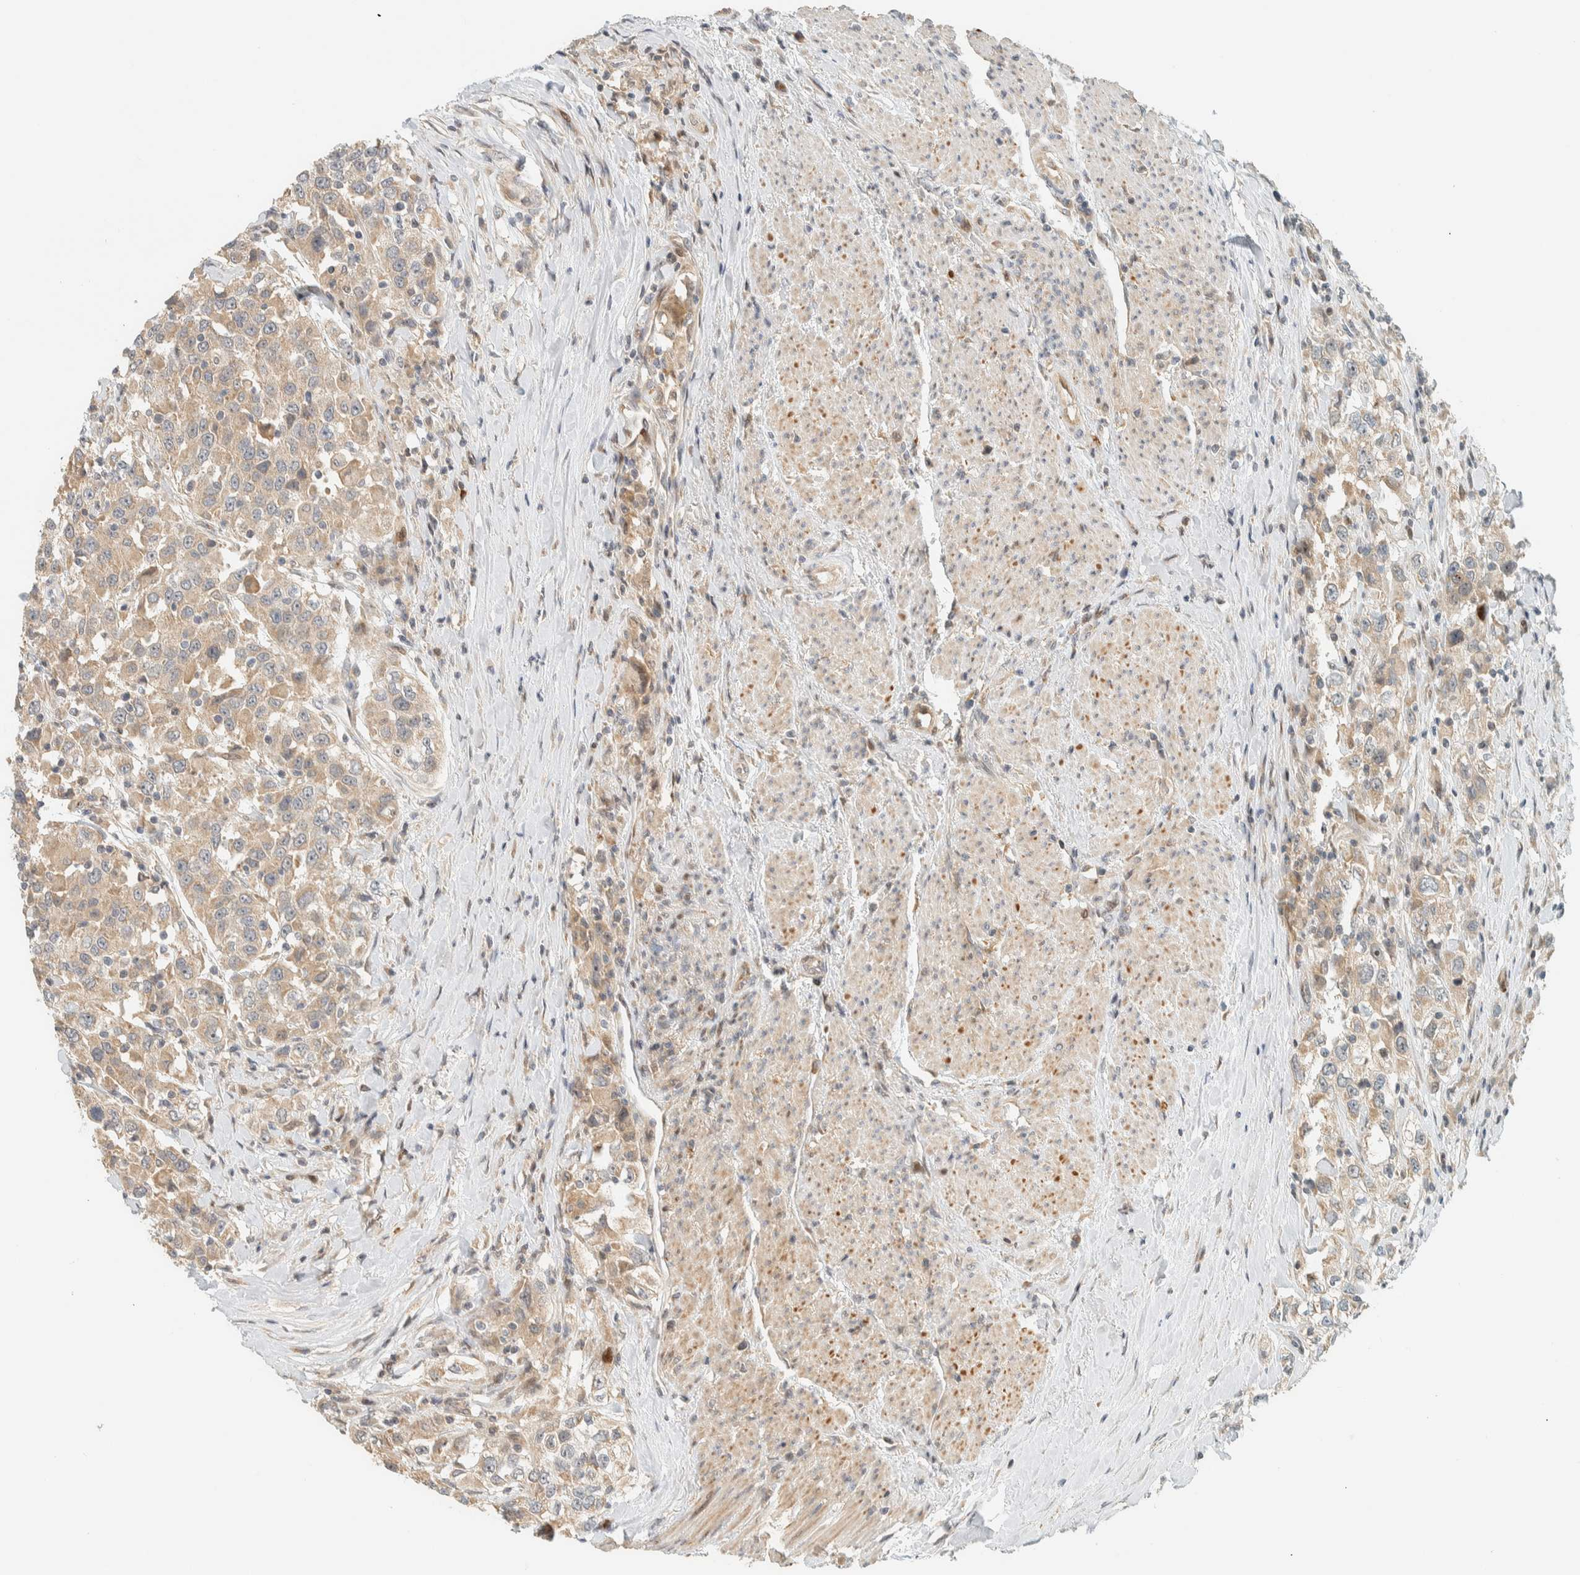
{"staining": {"intensity": "weak", "quantity": ">75%", "location": "cytoplasmic/membranous"}, "tissue": "urothelial cancer", "cell_type": "Tumor cells", "image_type": "cancer", "snomed": [{"axis": "morphology", "description": "Urothelial carcinoma, High grade"}, {"axis": "topography", "description": "Urinary bladder"}], "caption": "A low amount of weak cytoplasmic/membranous positivity is present in approximately >75% of tumor cells in urothelial carcinoma (high-grade) tissue.", "gene": "CCDC171", "patient": {"sex": "female", "age": 80}}